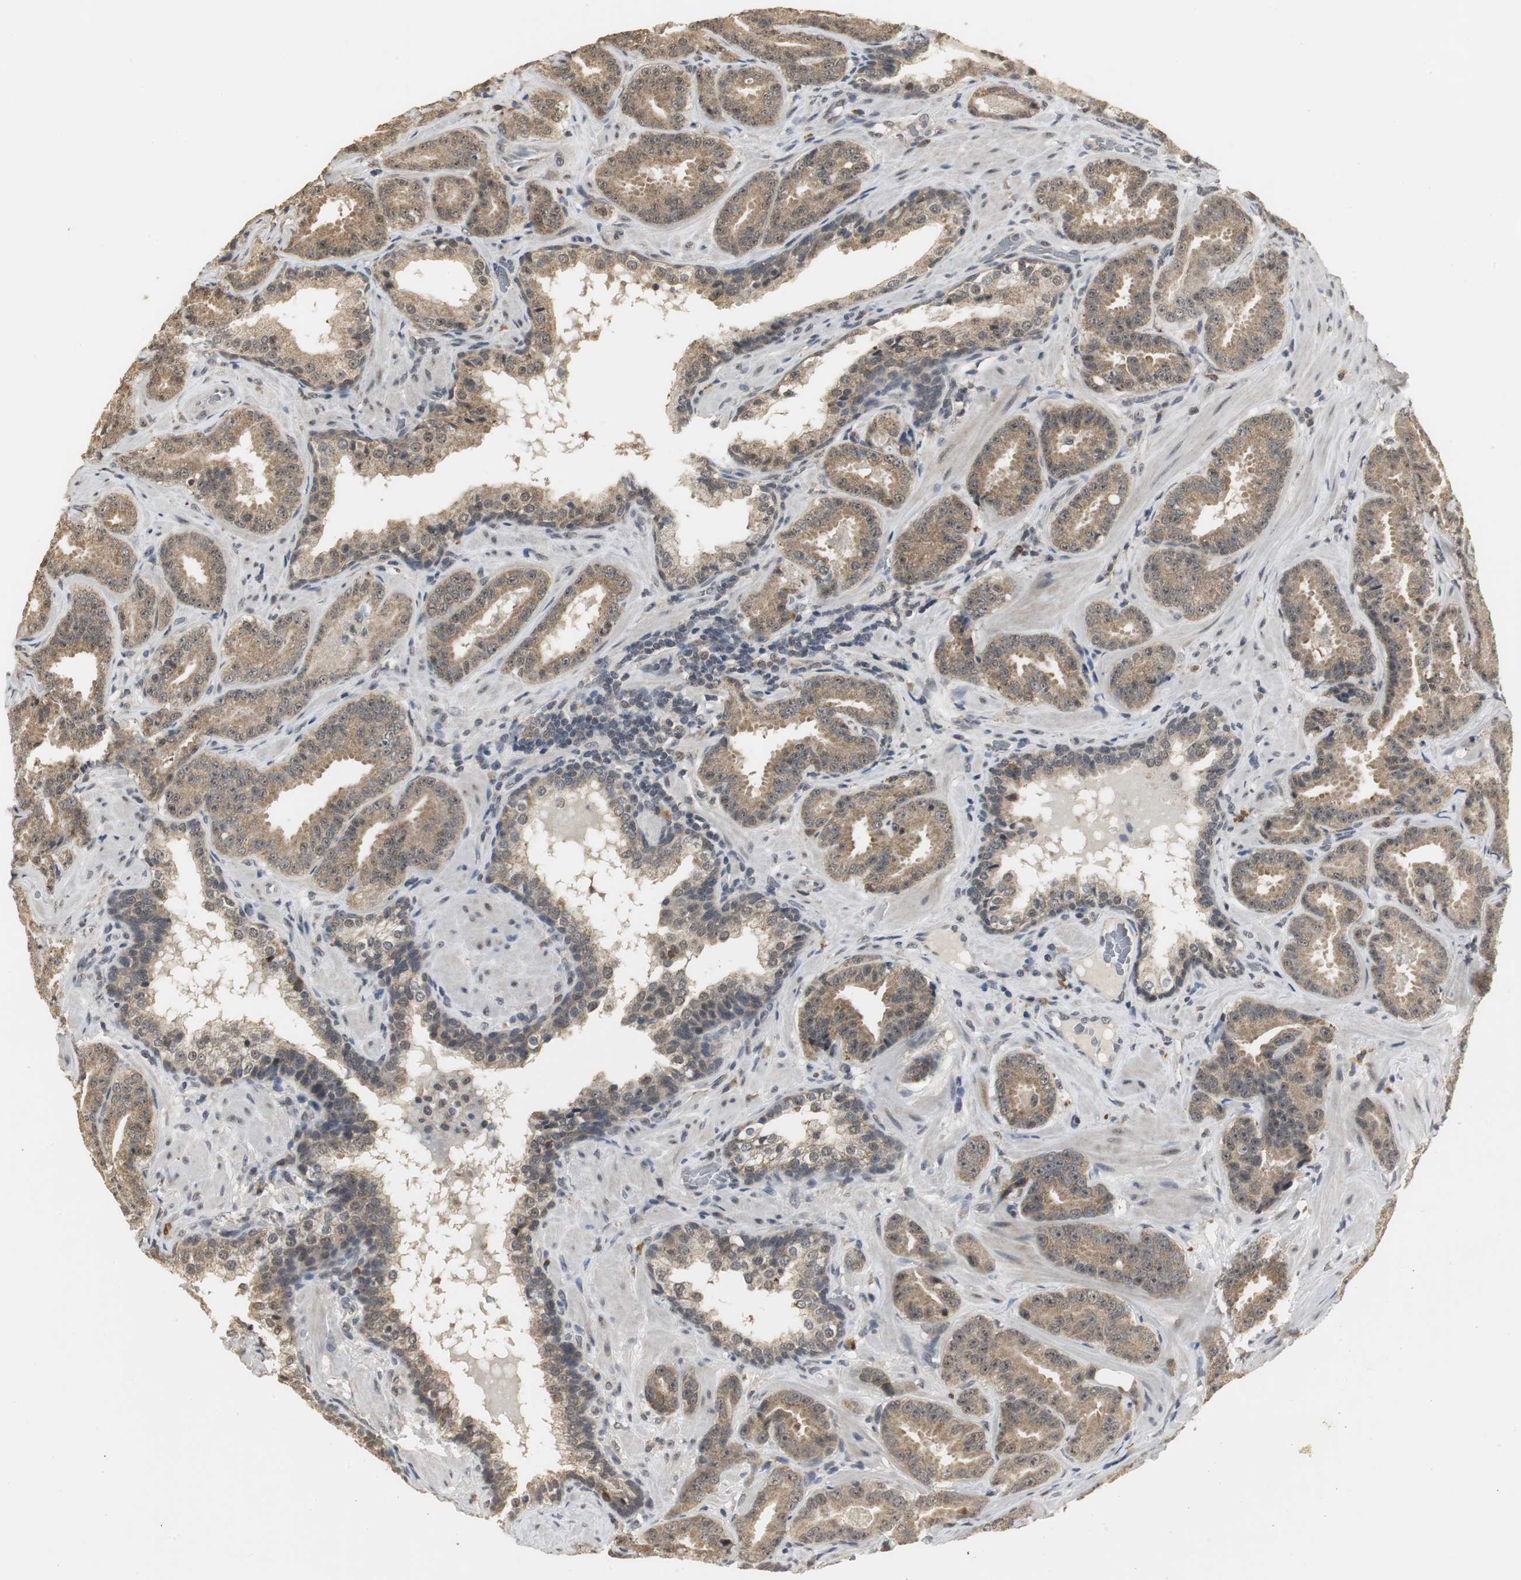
{"staining": {"intensity": "moderate", "quantity": ">75%", "location": "cytoplasmic/membranous"}, "tissue": "prostate cancer", "cell_type": "Tumor cells", "image_type": "cancer", "snomed": [{"axis": "morphology", "description": "Adenocarcinoma, Low grade"}, {"axis": "topography", "description": "Prostate"}], "caption": "A brown stain highlights moderate cytoplasmic/membranous positivity of a protein in human prostate cancer tumor cells.", "gene": "ELOA", "patient": {"sex": "male", "age": 59}}